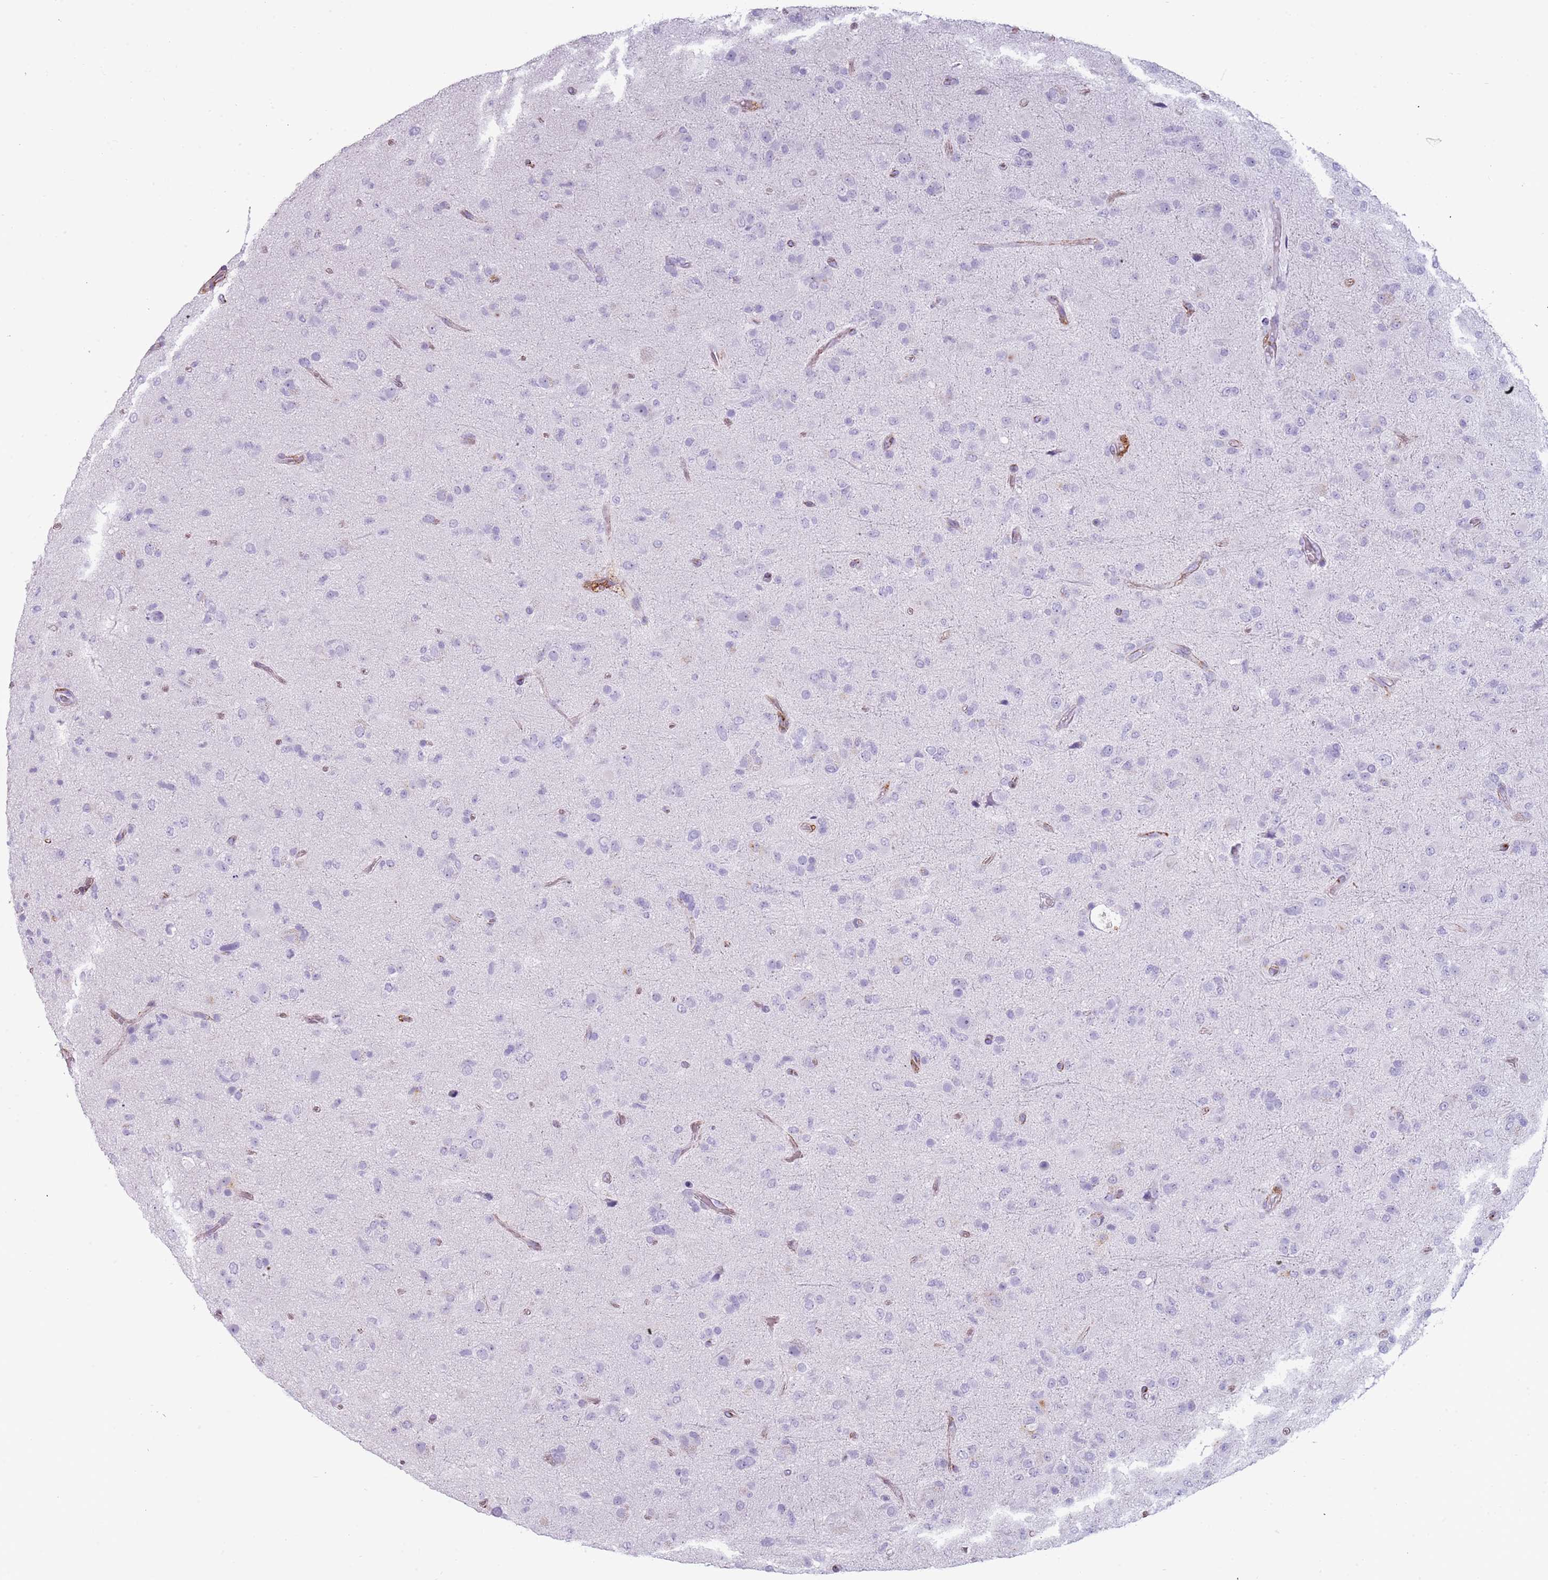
{"staining": {"intensity": "negative", "quantity": "none", "location": "none"}, "tissue": "glioma", "cell_type": "Tumor cells", "image_type": "cancer", "snomed": [{"axis": "morphology", "description": "Glioma, malignant, Low grade"}, {"axis": "topography", "description": "Brain"}], "caption": "A histopathology image of human glioma is negative for staining in tumor cells.", "gene": "COLEC12", "patient": {"sex": "male", "age": 65}}